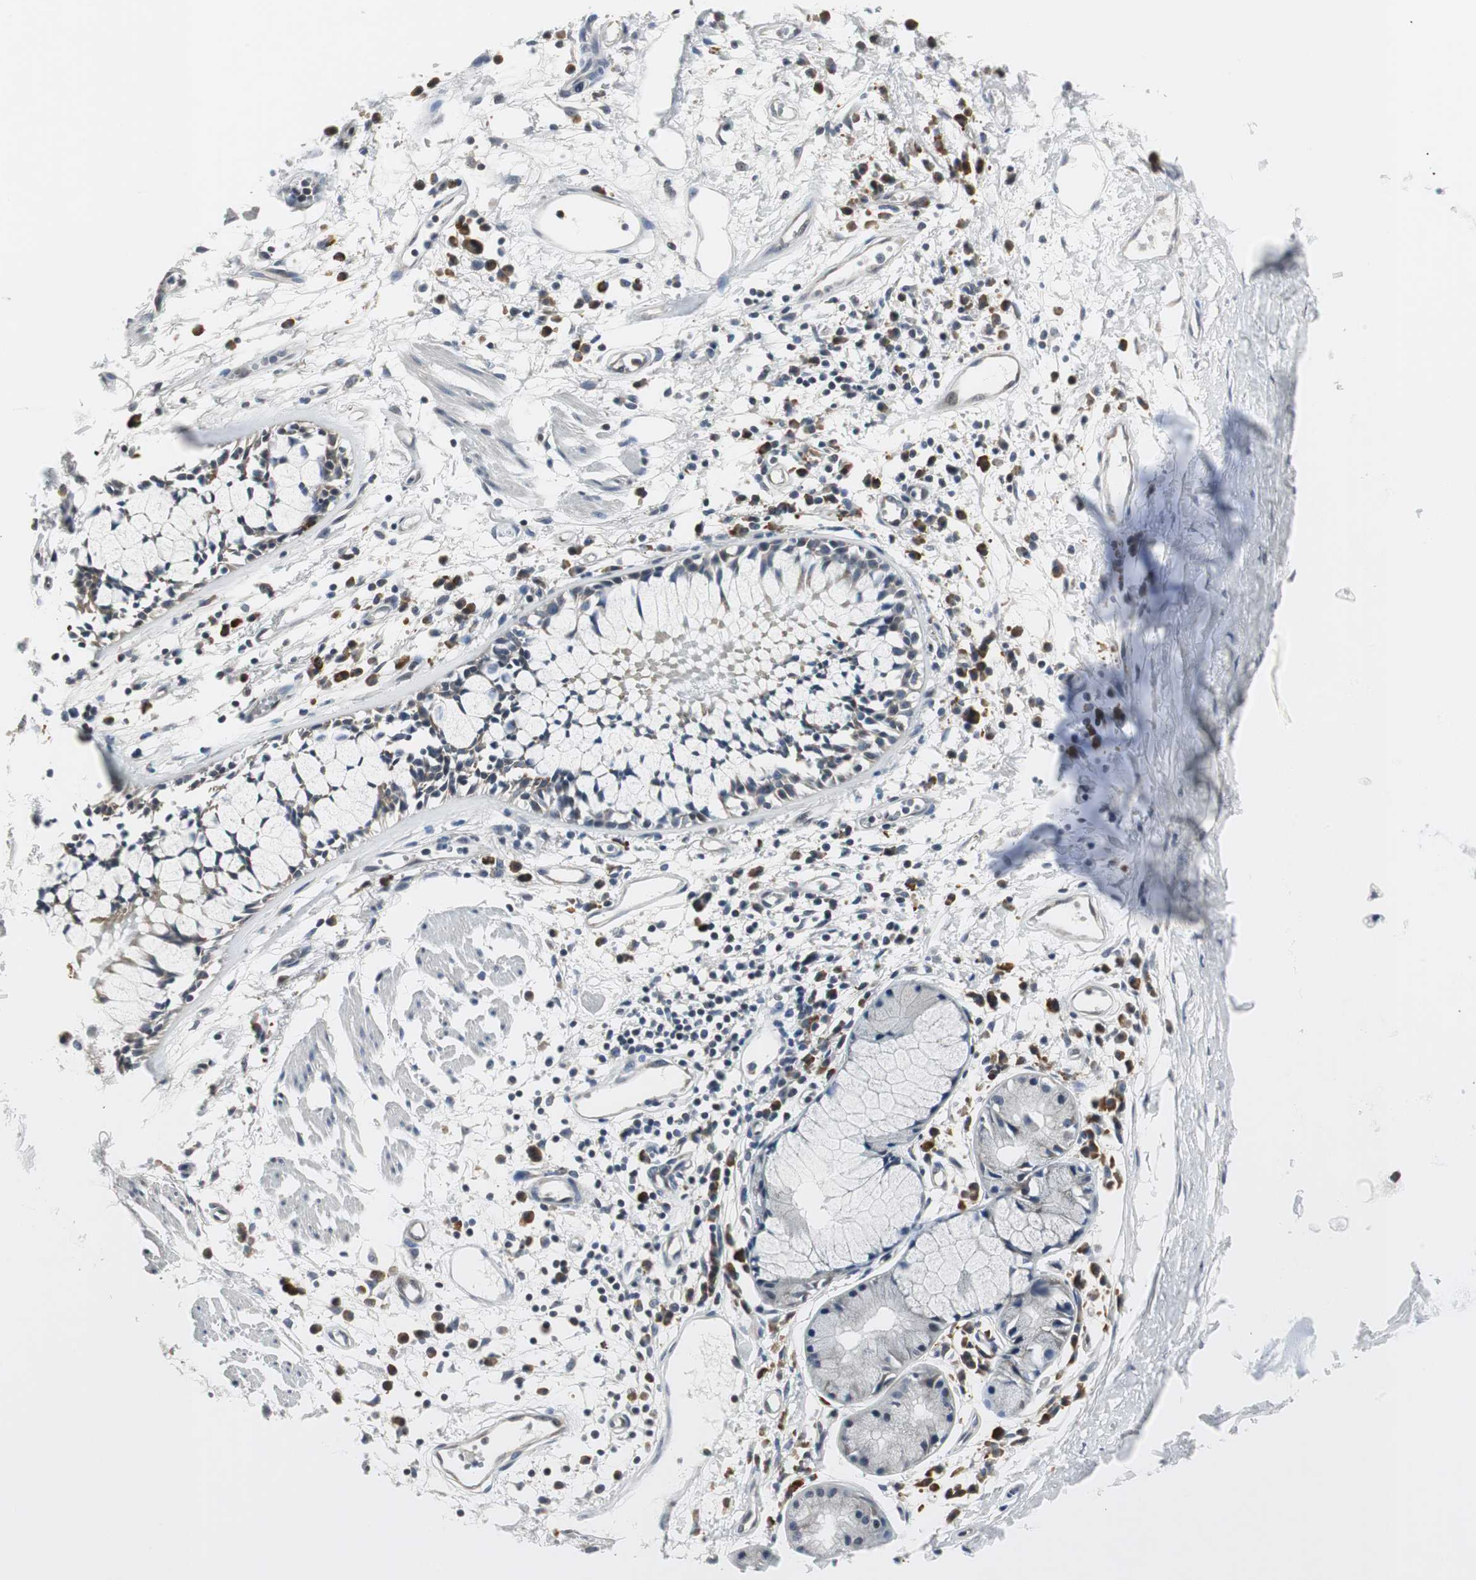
{"staining": {"intensity": "negative", "quantity": "none", "location": "none"}, "tissue": "adipose tissue", "cell_type": "Adipocytes", "image_type": "normal", "snomed": [{"axis": "morphology", "description": "Normal tissue, NOS"}, {"axis": "morphology", "description": "Adenocarcinoma, NOS"}, {"axis": "topography", "description": "Cartilage tissue"}, {"axis": "topography", "description": "Bronchus"}, {"axis": "topography", "description": "Lung"}], "caption": "An immunohistochemistry micrograph of normal adipose tissue is shown. There is no staining in adipocytes of adipose tissue. (Immunohistochemistry (ihc), brightfield microscopy, high magnification).", "gene": "CCT5", "patient": {"sex": "female", "age": 67}}